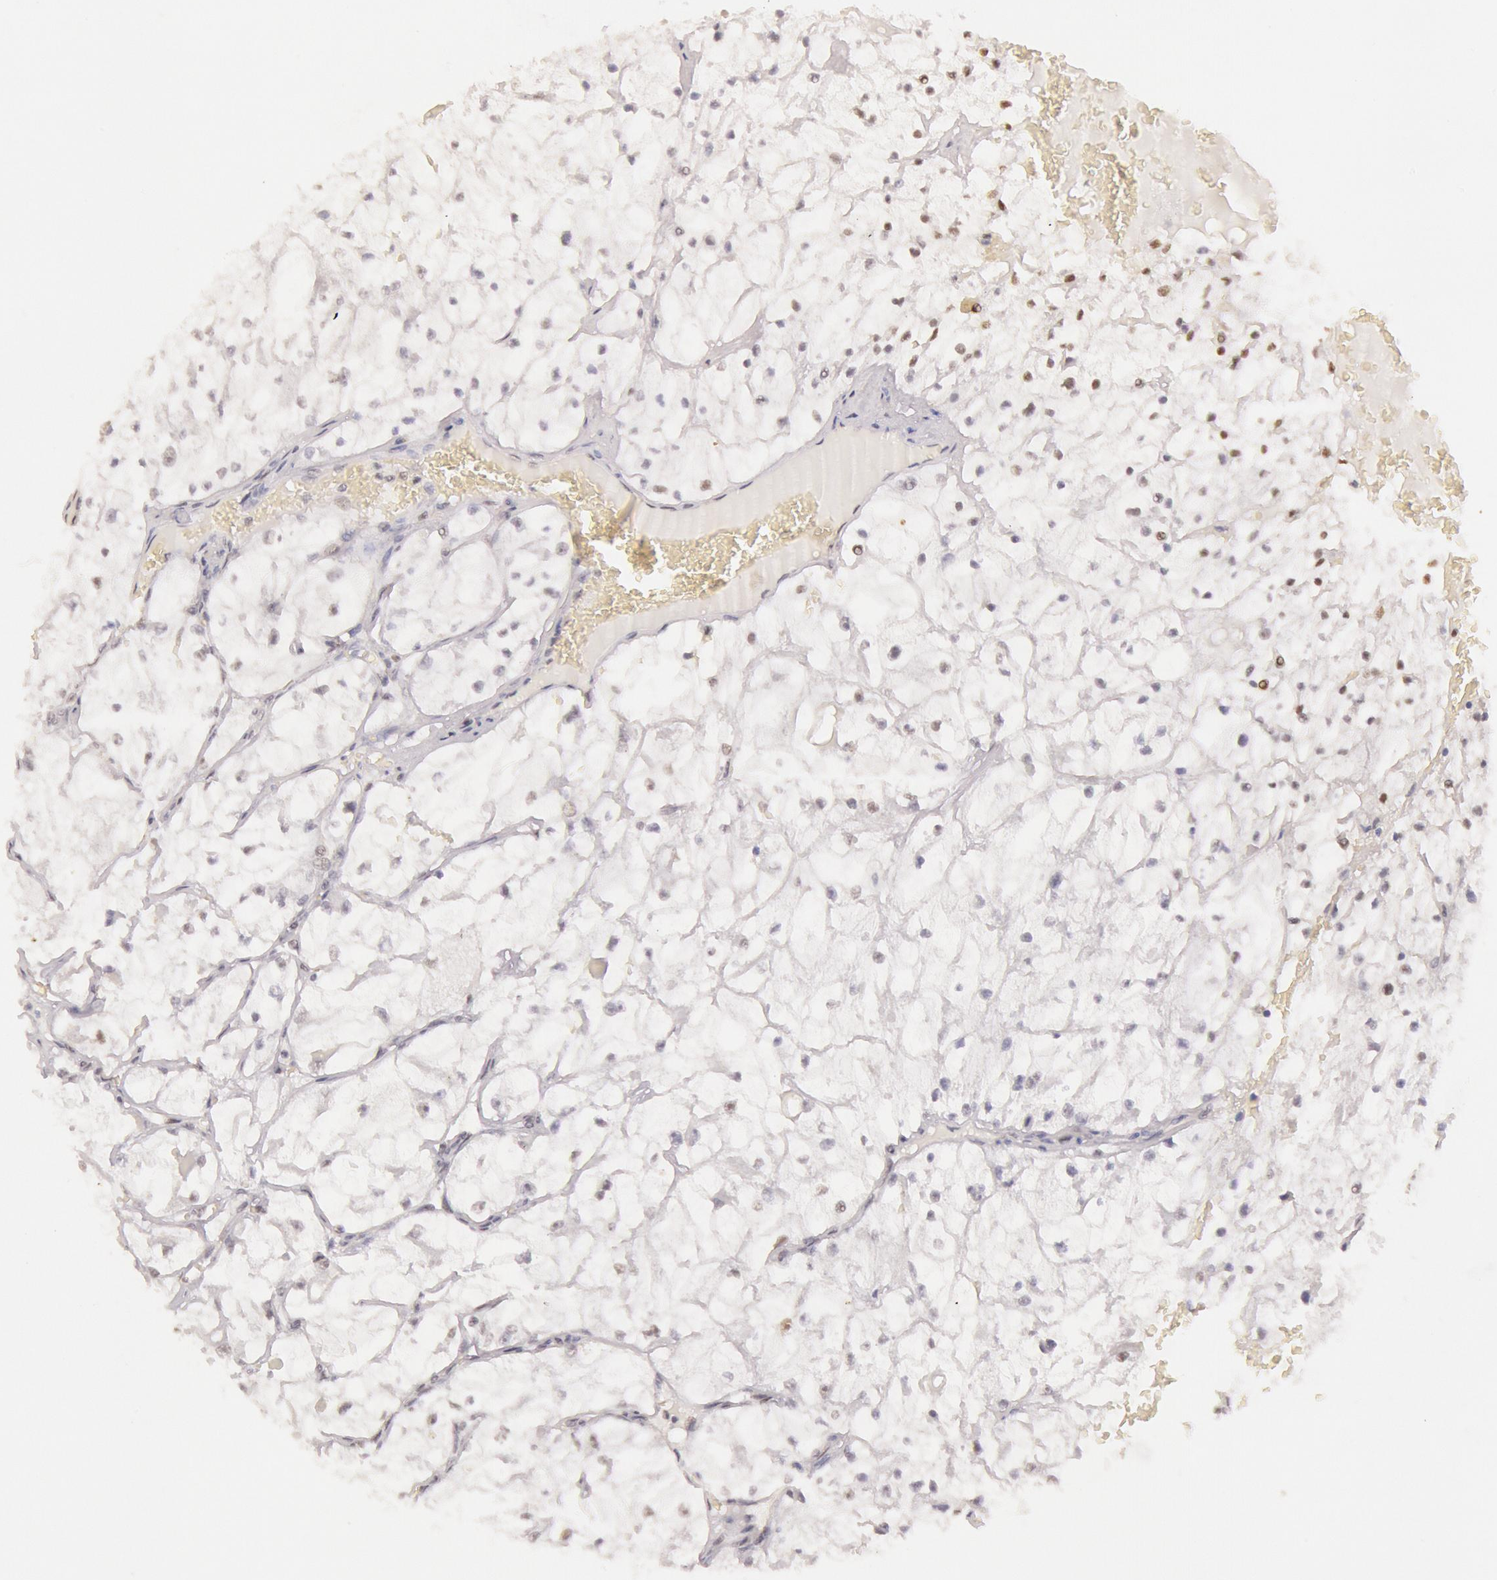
{"staining": {"intensity": "negative", "quantity": "none", "location": "none"}, "tissue": "renal cancer", "cell_type": "Tumor cells", "image_type": "cancer", "snomed": [{"axis": "morphology", "description": "Adenocarcinoma, NOS"}, {"axis": "topography", "description": "Kidney"}], "caption": "Photomicrograph shows no protein staining in tumor cells of adenocarcinoma (renal) tissue.", "gene": "TASL", "patient": {"sex": "male", "age": 61}}